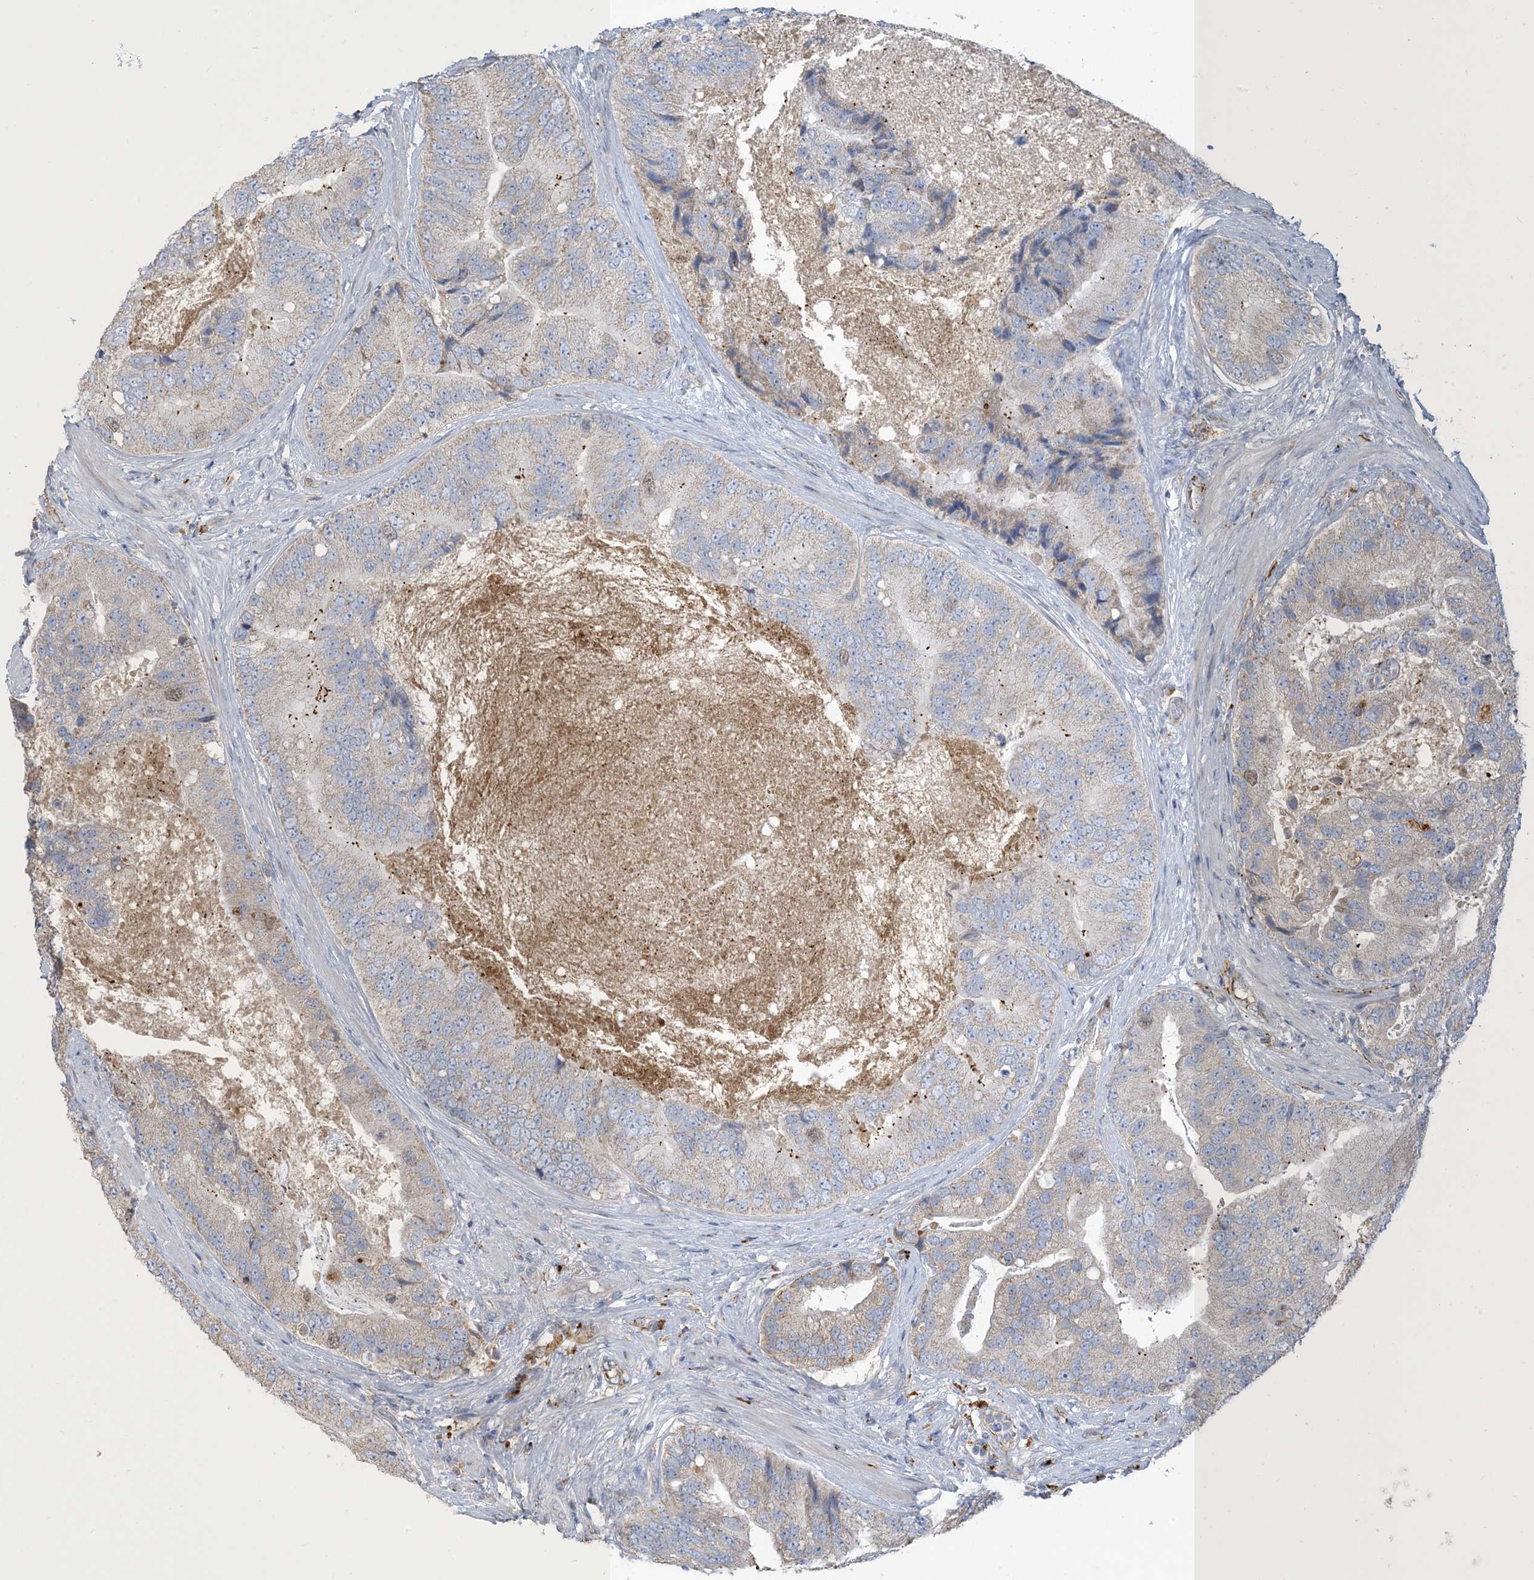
{"staining": {"intensity": "negative", "quantity": "none", "location": "none"}, "tissue": "prostate cancer", "cell_type": "Tumor cells", "image_type": "cancer", "snomed": [{"axis": "morphology", "description": "Adenocarcinoma, High grade"}, {"axis": "topography", "description": "Prostate"}], "caption": "Tumor cells are negative for protein expression in human prostate cancer. (Immunohistochemistry, brightfield microscopy, high magnification).", "gene": "PEAR1", "patient": {"sex": "male", "age": 70}}